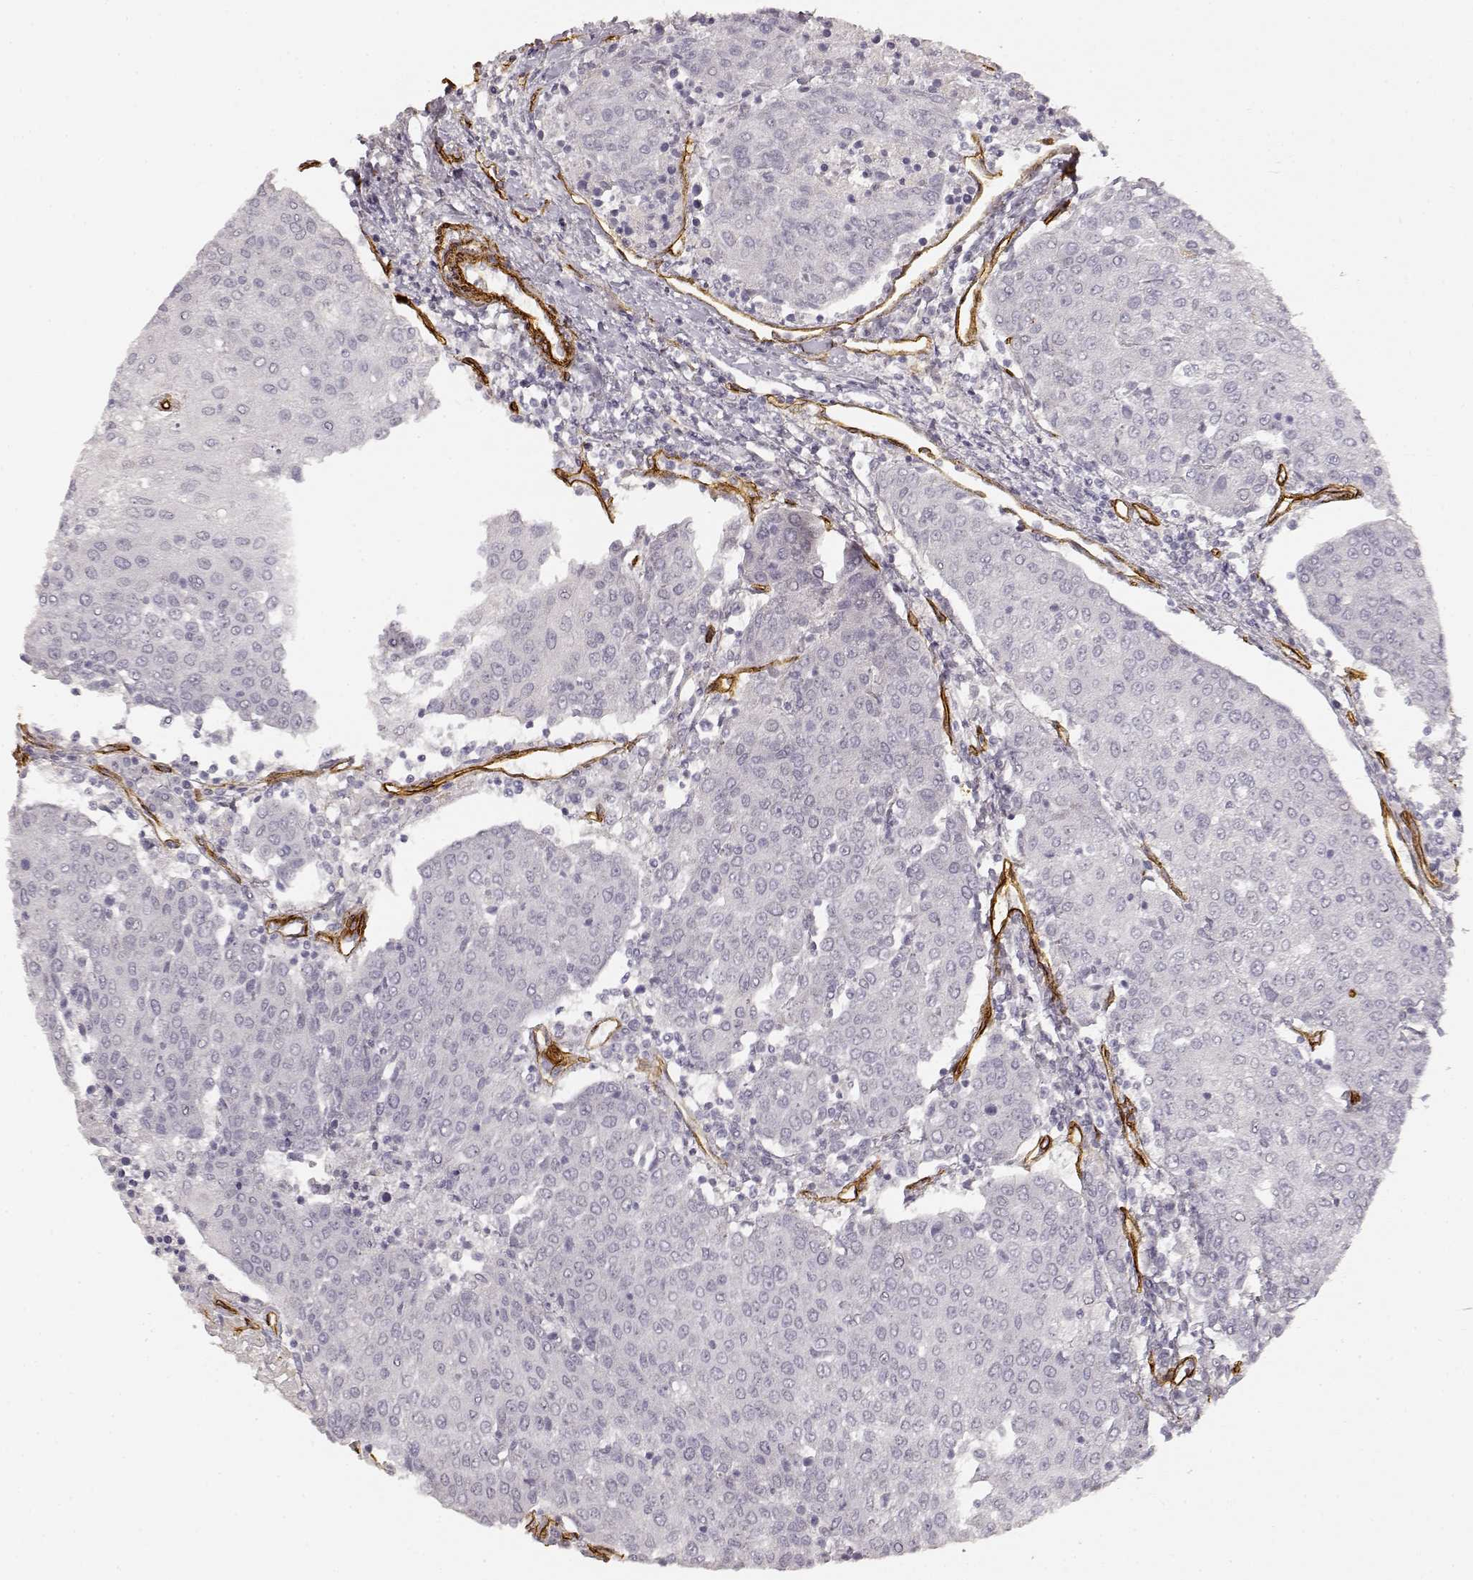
{"staining": {"intensity": "negative", "quantity": "none", "location": "none"}, "tissue": "urothelial cancer", "cell_type": "Tumor cells", "image_type": "cancer", "snomed": [{"axis": "morphology", "description": "Urothelial carcinoma, High grade"}, {"axis": "topography", "description": "Urinary bladder"}], "caption": "Immunohistochemistry (IHC) micrograph of high-grade urothelial carcinoma stained for a protein (brown), which displays no expression in tumor cells.", "gene": "LAMA4", "patient": {"sex": "female", "age": 85}}